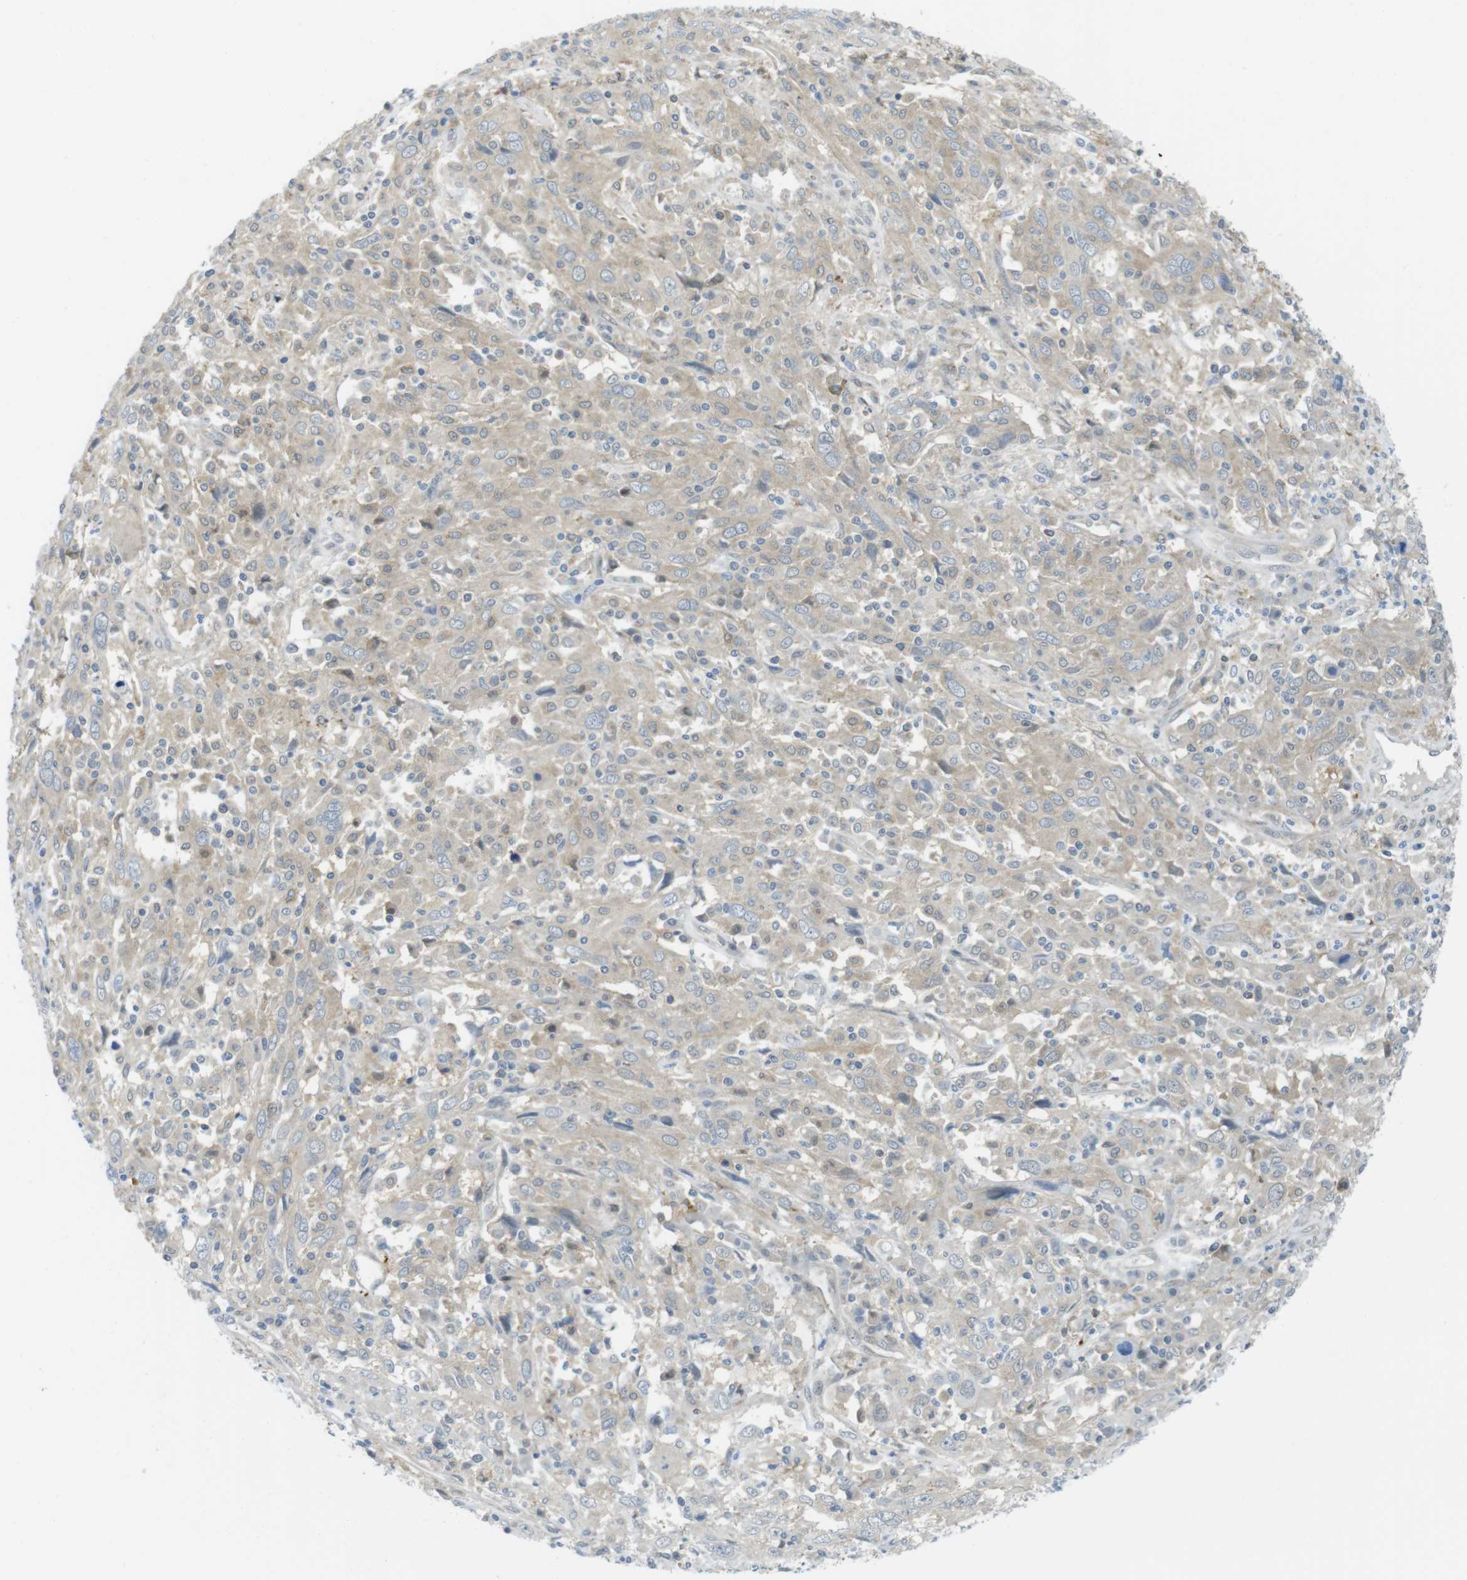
{"staining": {"intensity": "weak", "quantity": "25%-75%", "location": "cytoplasmic/membranous"}, "tissue": "cervical cancer", "cell_type": "Tumor cells", "image_type": "cancer", "snomed": [{"axis": "morphology", "description": "Squamous cell carcinoma, NOS"}, {"axis": "topography", "description": "Cervix"}], "caption": "Immunohistochemical staining of cervical cancer demonstrates low levels of weak cytoplasmic/membranous protein staining in about 25%-75% of tumor cells.", "gene": "CASP2", "patient": {"sex": "female", "age": 46}}